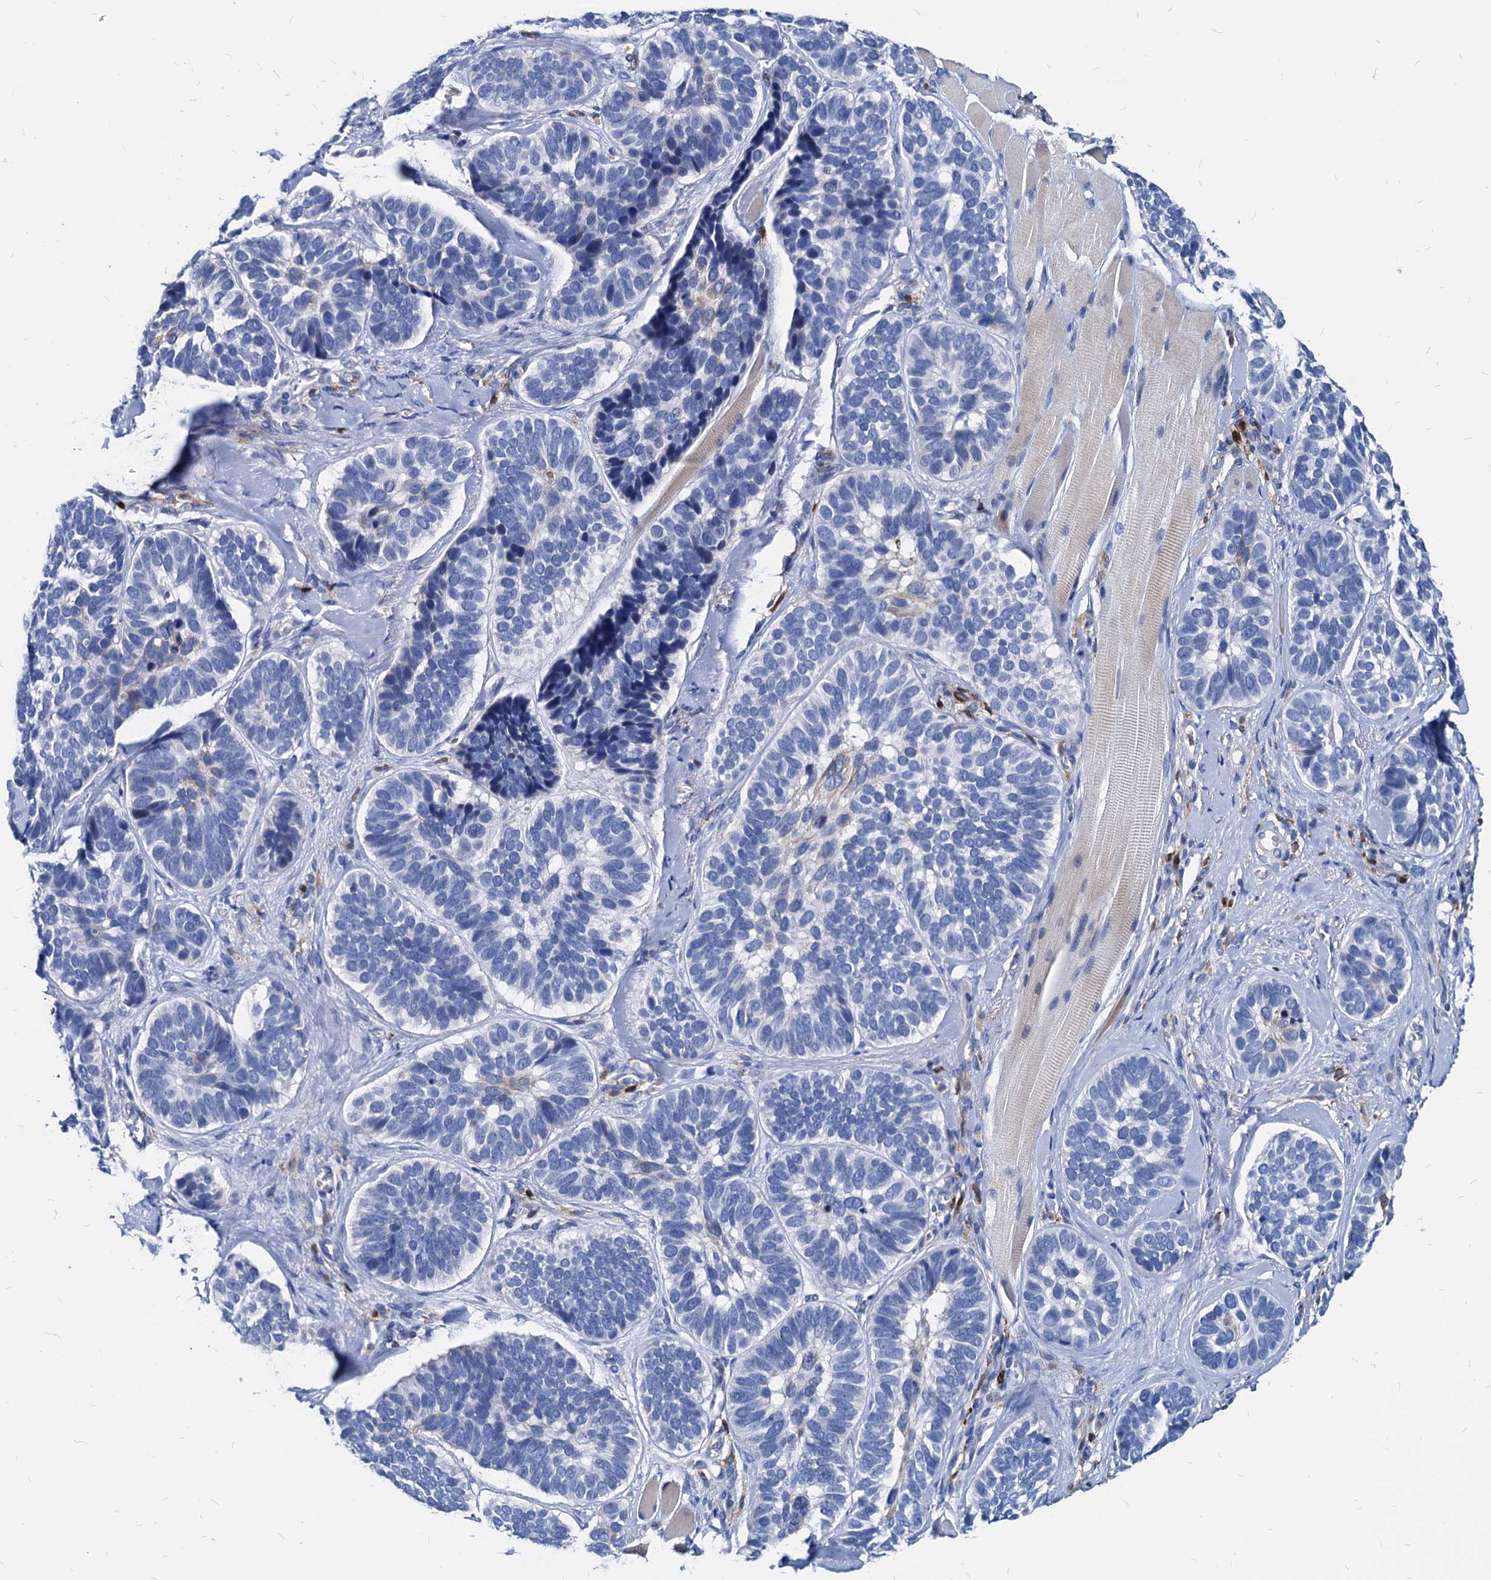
{"staining": {"intensity": "negative", "quantity": "none", "location": "none"}, "tissue": "skin cancer", "cell_type": "Tumor cells", "image_type": "cancer", "snomed": [{"axis": "morphology", "description": "Basal cell carcinoma"}, {"axis": "topography", "description": "Skin"}], "caption": "This is a histopathology image of IHC staining of skin cancer, which shows no staining in tumor cells. Nuclei are stained in blue.", "gene": "LCP2", "patient": {"sex": "male", "age": 62}}